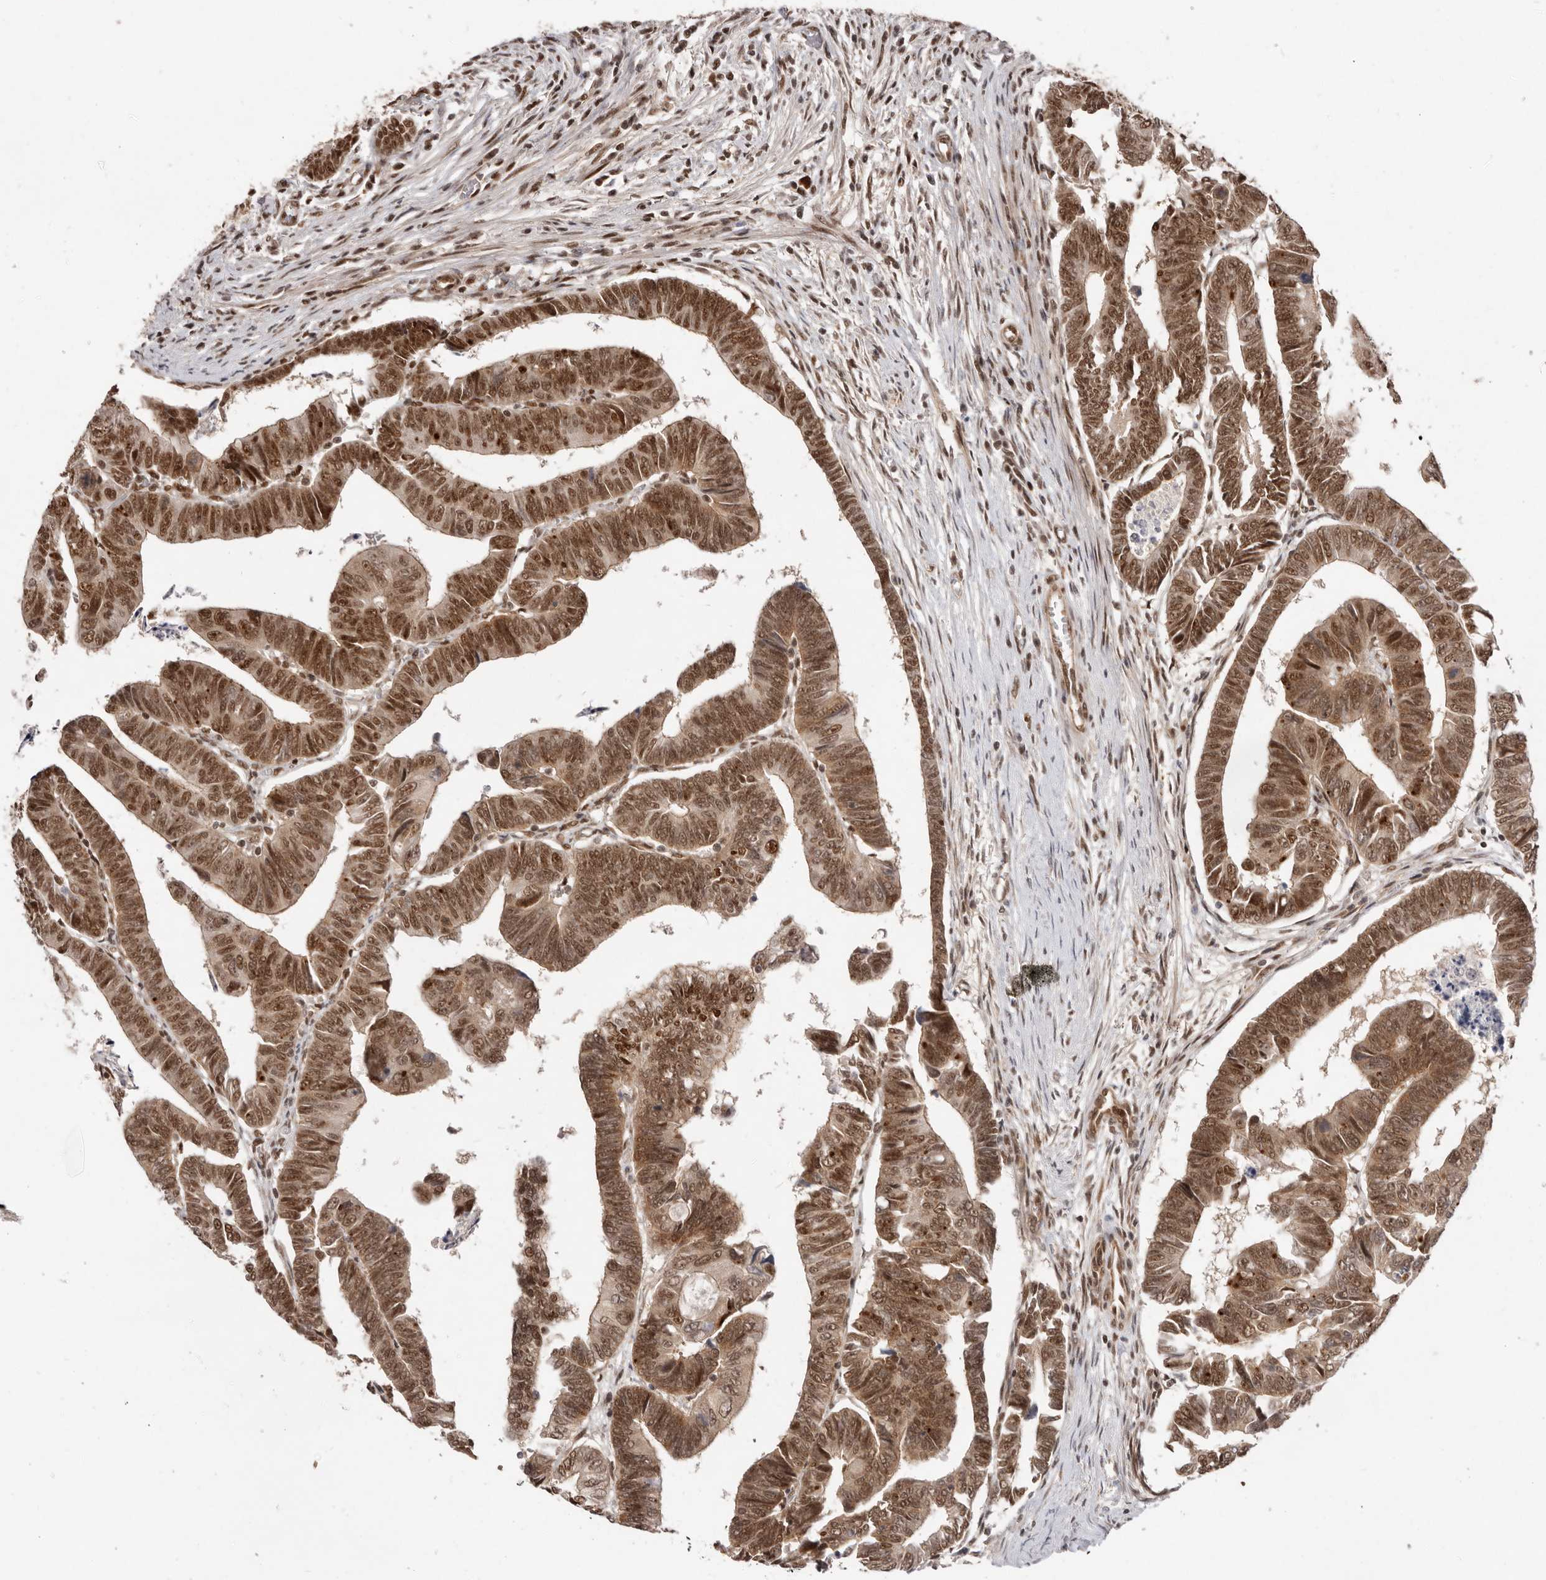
{"staining": {"intensity": "moderate", "quantity": ">75%", "location": "nuclear"}, "tissue": "colorectal cancer", "cell_type": "Tumor cells", "image_type": "cancer", "snomed": [{"axis": "morphology", "description": "Adenocarcinoma, NOS"}, {"axis": "topography", "description": "Rectum"}], "caption": "Tumor cells reveal medium levels of moderate nuclear staining in approximately >75% of cells in colorectal cancer (adenocarcinoma). The staining was performed using DAB to visualize the protein expression in brown, while the nuclei were stained in blue with hematoxylin (Magnification: 20x).", "gene": "CHTOP", "patient": {"sex": "female", "age": 65}}